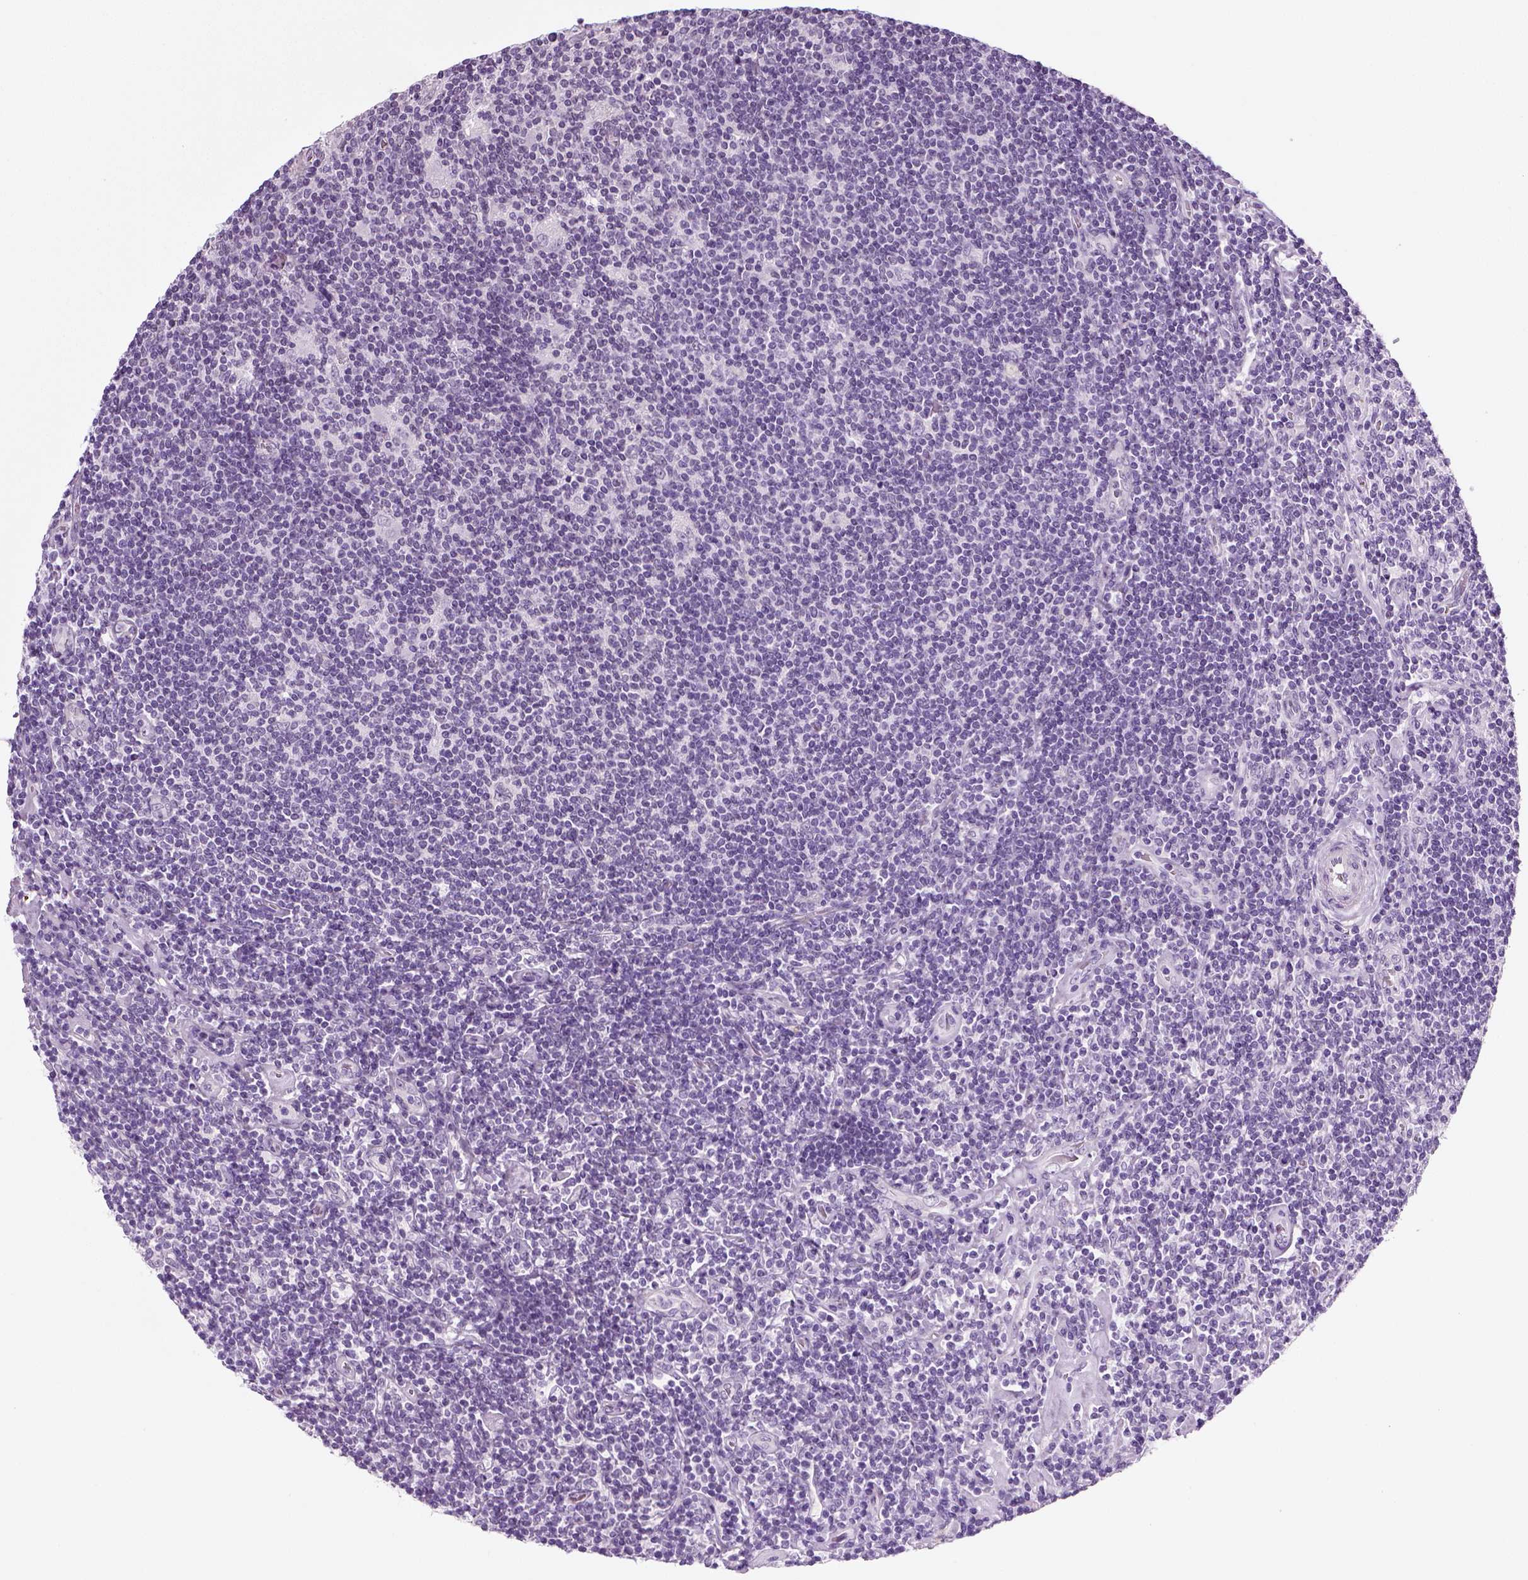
{"staining": {"intensity": "negative", "quantity": "none", "location": "none"}, "tissue": "lymphoma", "cell_type": "Tumor cells", "image_type": "cancer", "snomed": [{"axis": "morphology", "description": "Hodgkin's disease, NOS"}, {"axis": "topography", "description": "Lymph node"}], "caption": "IHC photomicrograph of neoplastic tissue: Hodgkin's disease stained with DAB (3,3'-diaminobenzidine) shows no significant protein staining in tumor cells.", "gene": "SPATA31E1", "patient": {"sex": "male", "age": 40}}